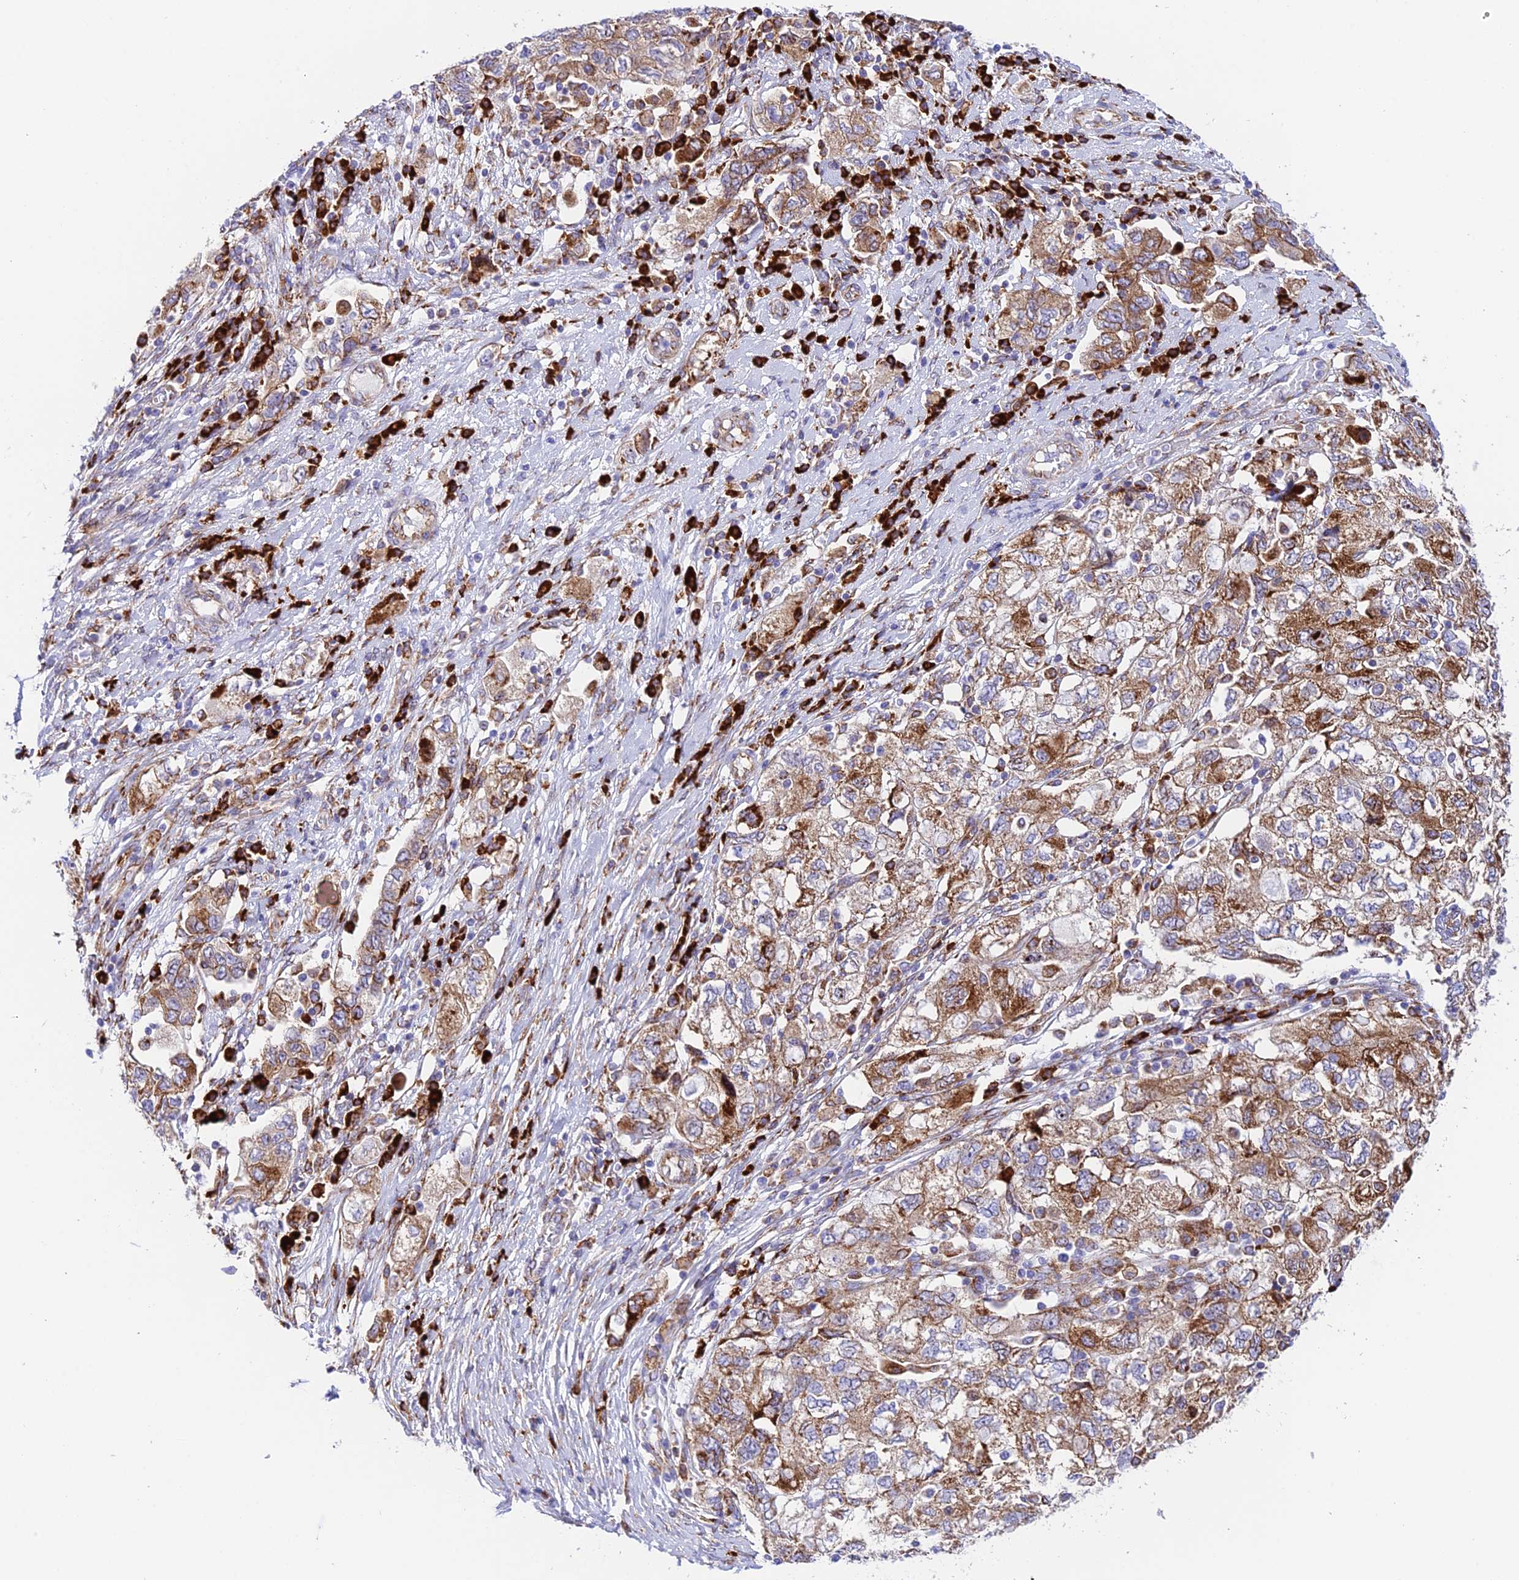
{"staining": {"intensity": "moderate", "quantity": ">75%", "location": "cytoplasmic/membranous"}, "tissue": "ovarian cancer", "cell_type": "Tumor cells", "image_type": "cancer", "snomed": [{"axis": "morphology", "description": "Carcinoma, NOS"}, {"axis": "morphology", "description": "Cystadenocarcinoma, serous, NOS"}, {"axis": "topography", "description": "Ovary"}], "caption": "Immunohistochemical staining of ovarian carcinoma demonstrates medium levels of moderate cytoplasmic/membranous protein positivity in about >75% of tumor cells. (brown staining indicates protein expression, while blue staining denotes nuclei).", "gene": "TUBGCP6", "patient": {"sex": "female", "age": 69}}